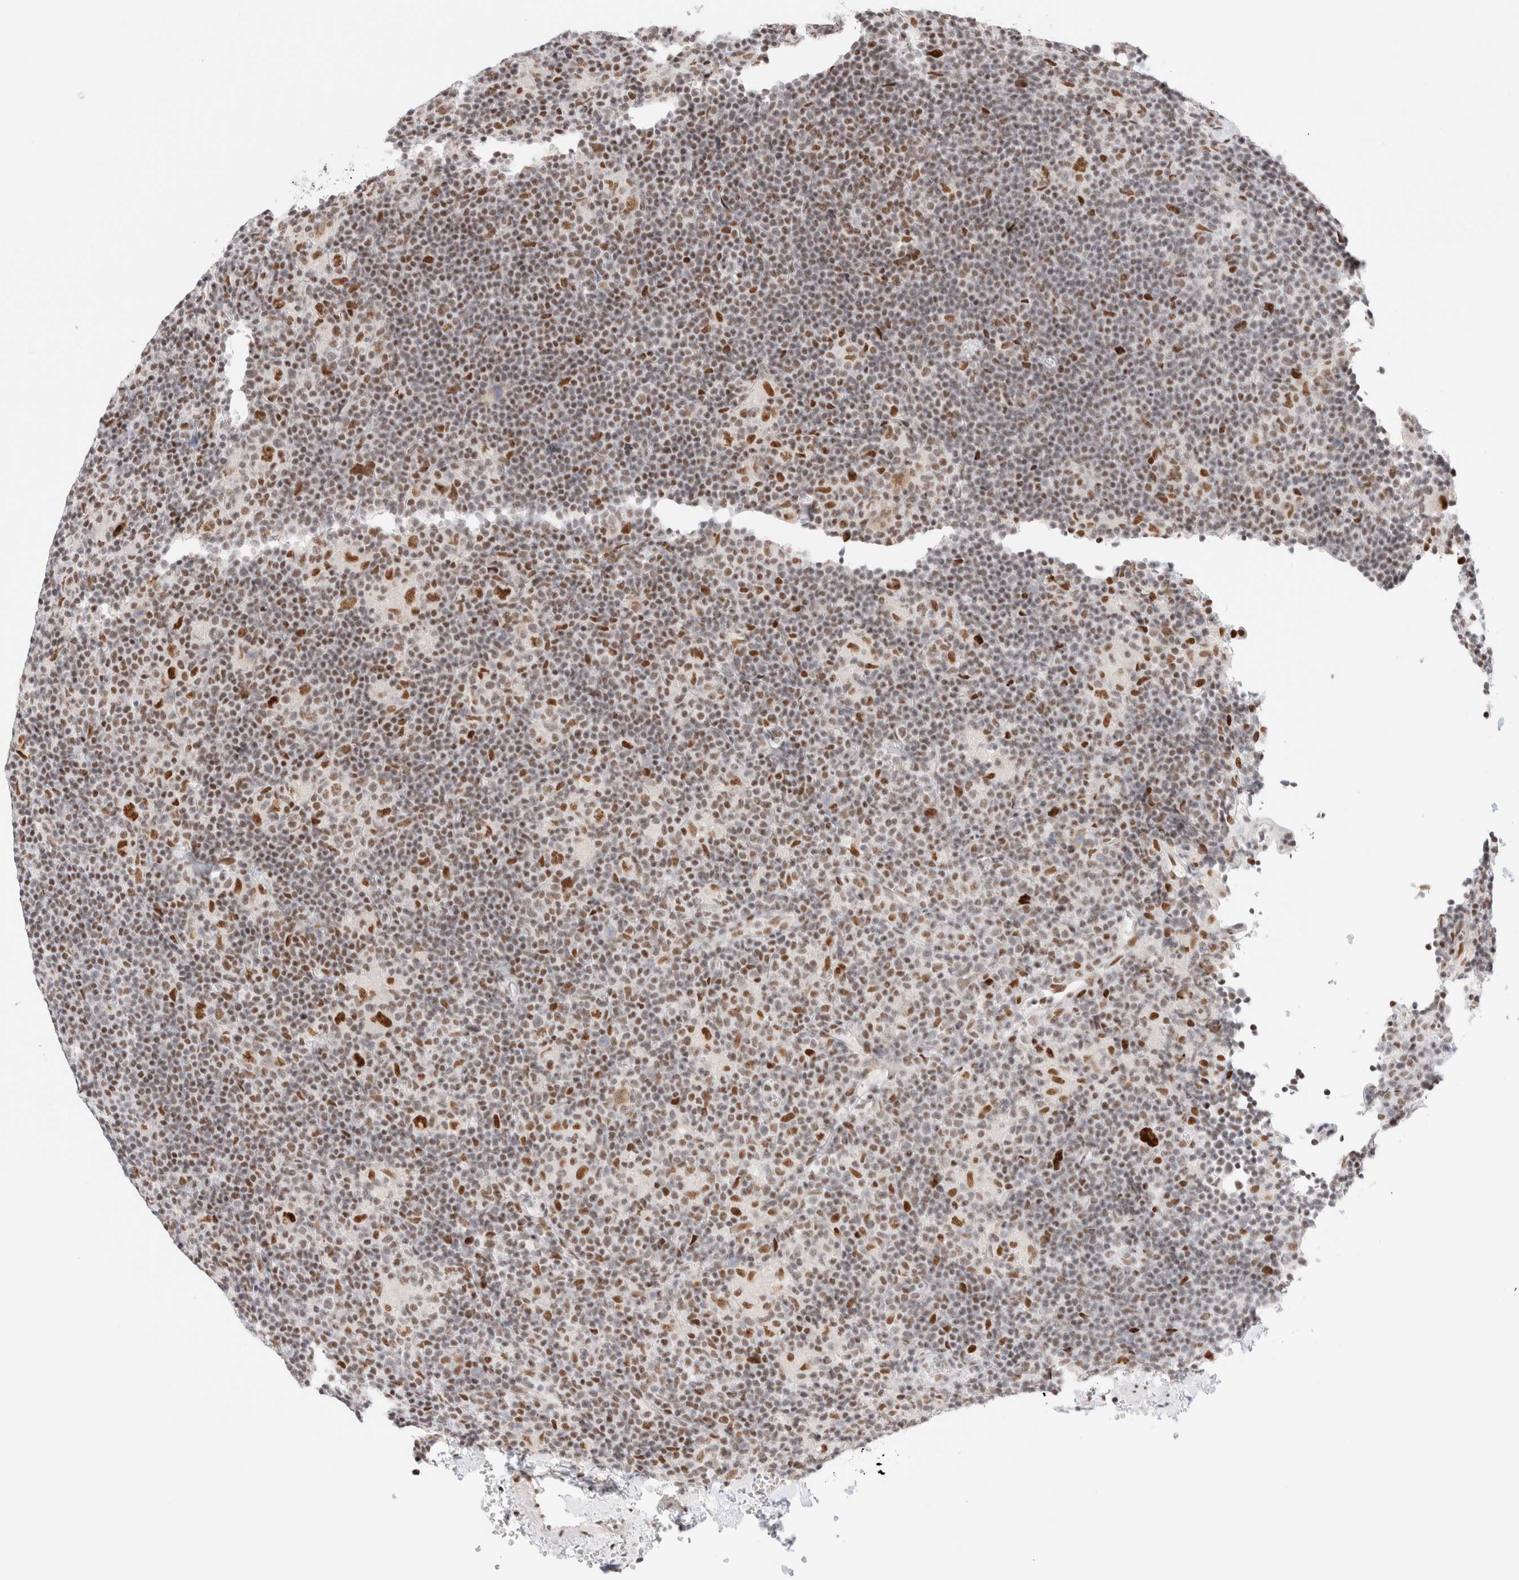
{"staining": {"intensity": "strong", "quantity": "25%-75%", "location": "nuclear"}, "tissue": "lymphoma", "cell_type": "Tumor cells", "image_type": "cancer", "snomed": [{"axis": "morphology", "description": "Hodgkin's disease, NOS"}, {"axis": "topography", "description": "Lymph node"}], "caption": "A brown stain highlights strong nuclear expression of a protein in human lymphoma tumor cells.", "gene": "ZNF282", "patient": {"sex": "female", "age": 57}}